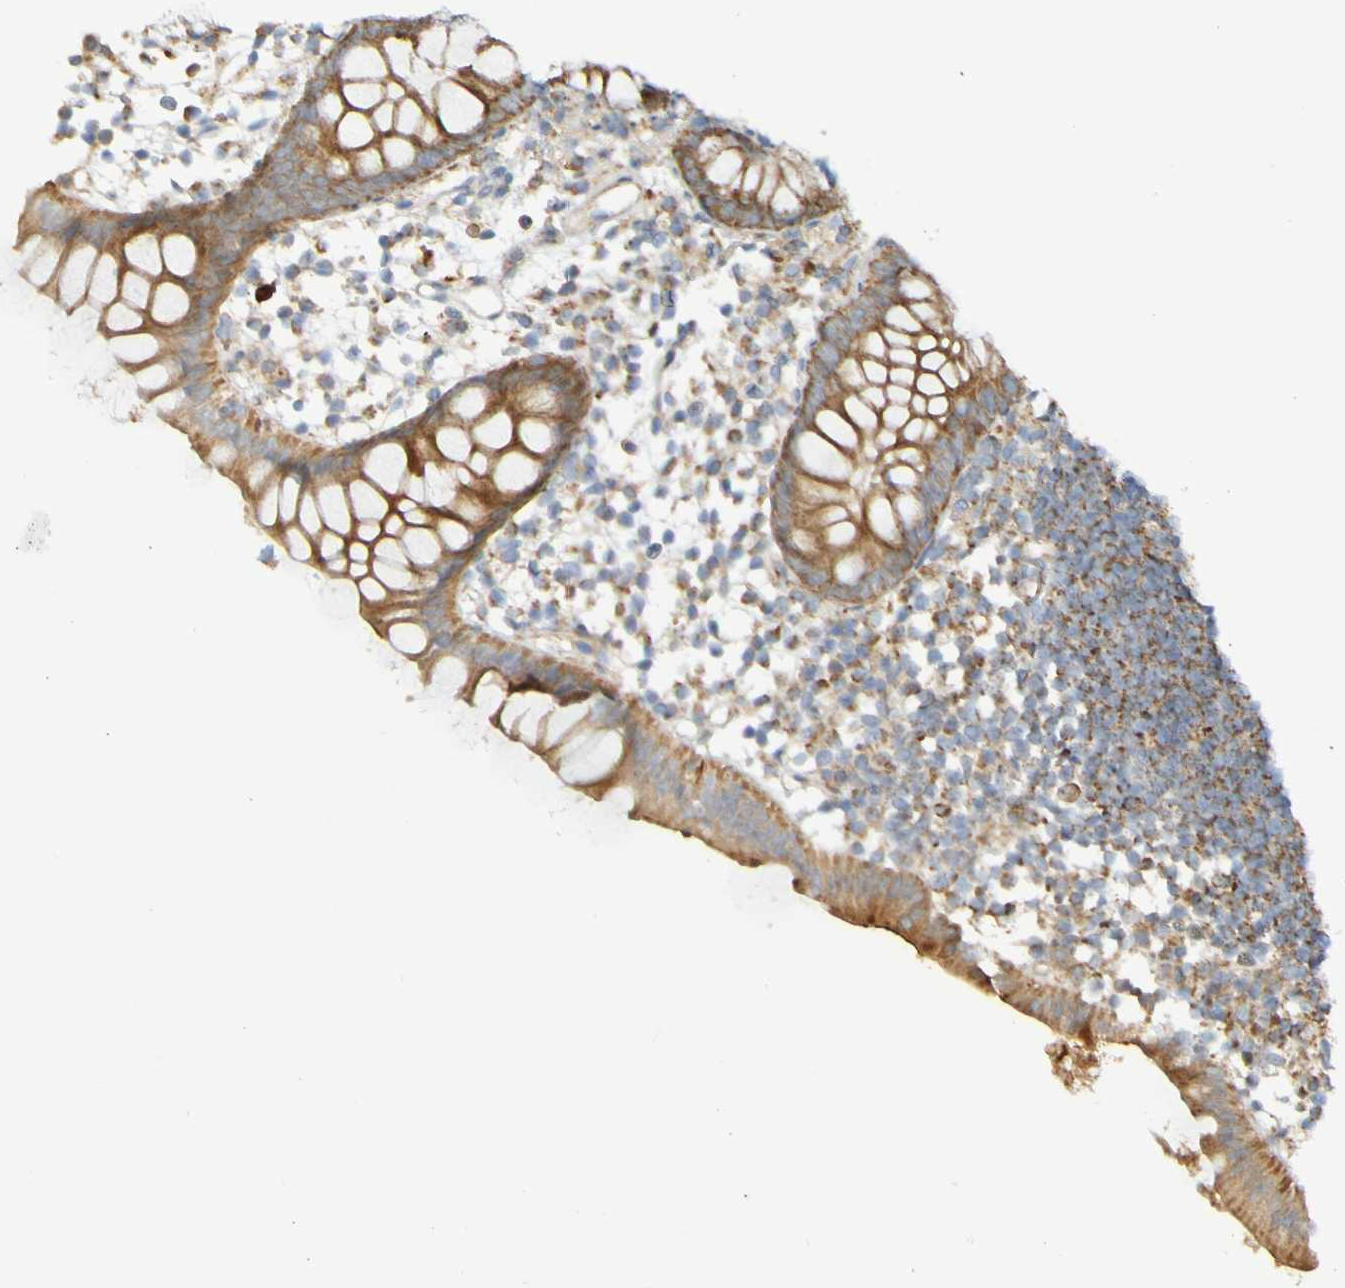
{"staining": {"intensity": "moderate", "quantity": ">75%", "location": "cytoplasmic/membranous"}, "tissue": "appendix", "cell_type": "Glandular cells", "image_type": "normal", "snomed": [{"axis": "morphology", "description": "Normal tissue, NOS"}, {"axis": "topography", "description": "Appendix"}], "caption": "The immunohistochemical stain shows moderate cytoplasmic/membranous expression in glandular cells of normal appendix.", "gene": "TMBIM1", "patient": {"sex": "female", "age": 20}}